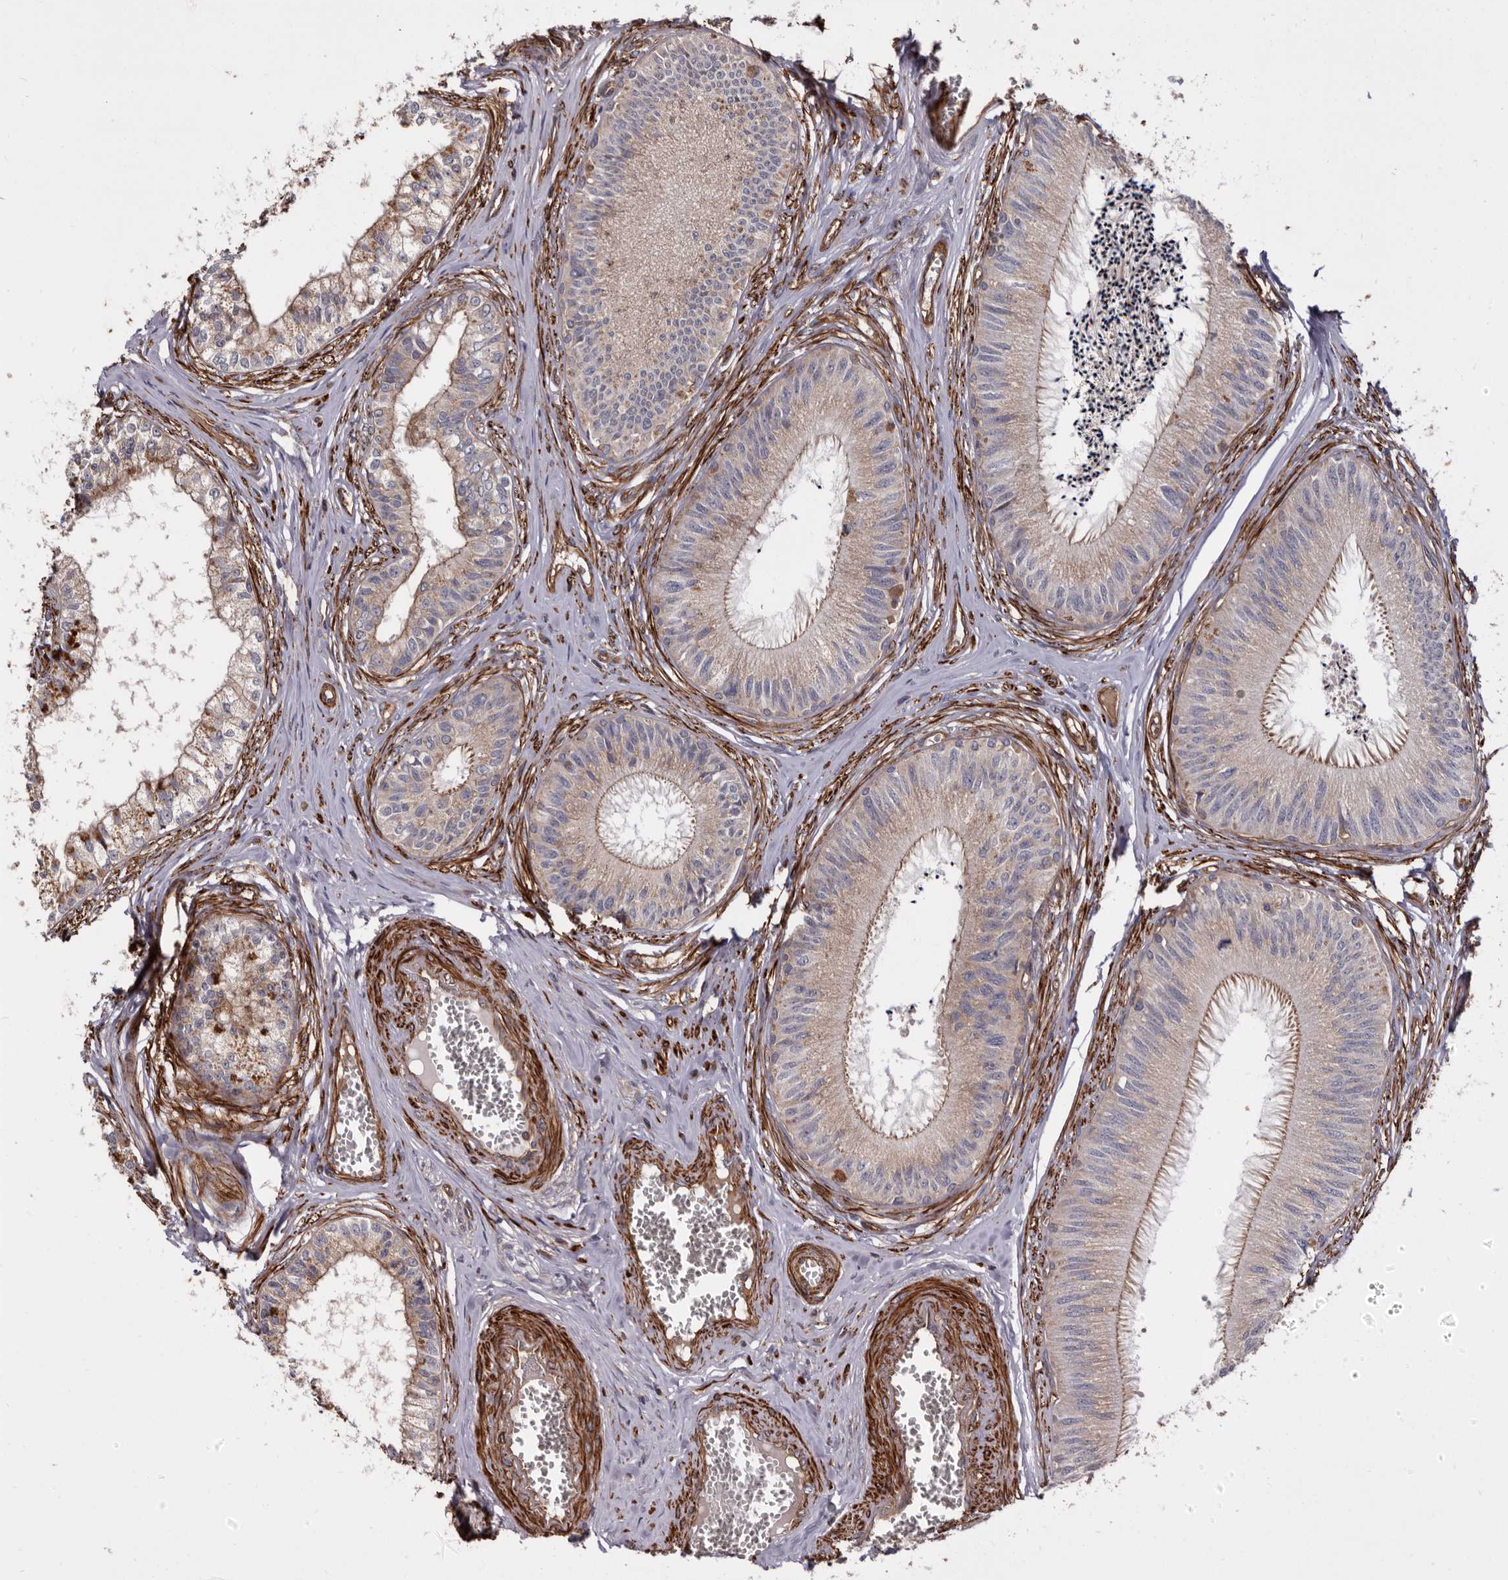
{"staining": {"intensity": "moderate", "quantity": ">75%", "location": "cytoplasmic/membranous"}, "tissue": "epididymis", "cell_type": "Glandular cells", "image_type": "normal", "snomed": [{"axis": "morphology", "description": "Normal tissue, NOS"}, {"axis": "topography", "description": "Epididymis"}], "caption": "Immunohistochemical staining of benign human epididymis reveals medium levels of moderate cytoplasmic/membranous staining in approximately >75% of glandular cells. (Stains: DAB in brown, nuclei in blue, Microscopy: brightfield microscopy at high magnification).", "gene": "TMC7", "patient": {"sex": "male", "age": 79}}